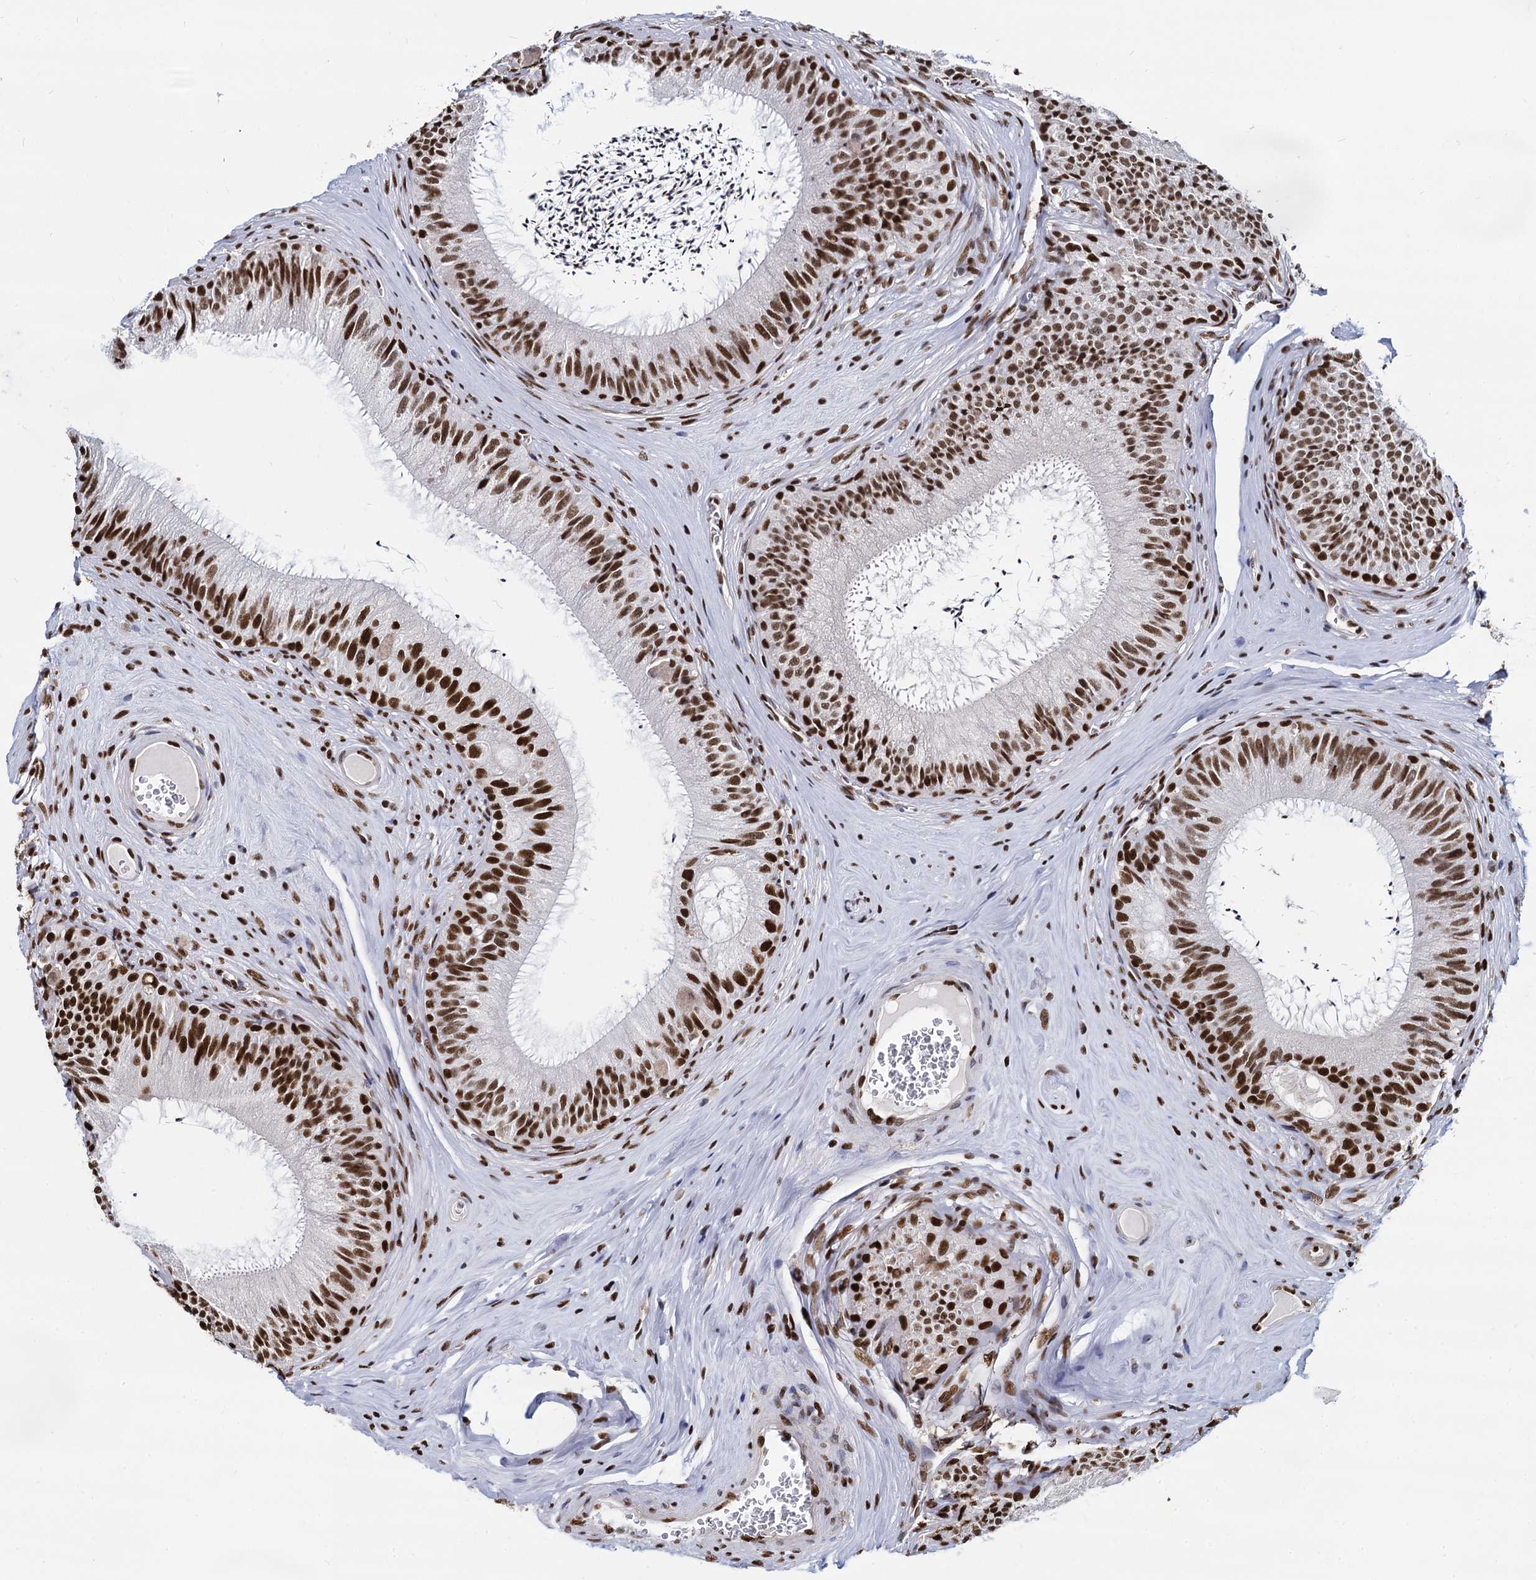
{"staining": {"intensity": "strong", "quantity": ">75%", "location": "nuclear"}, "tissue": "epididymis", "cell_type": "Glandular cells", "image_type": "normal", "snomed": [{"axis": "morphology", "description": "Normal tissue, NOS"}, {"axis": "topography", "description": "Epididymis"}], "caption": "Immunohistochemical staining of normal human epididymis demonstrates strong nuclear protein positivity in approximately >75% of glandular cells. (DAB = brown stain, brightfield microscopy at high magnification).", "gene": "DCPS", "patient": {"sex": "male", "age": 46}}